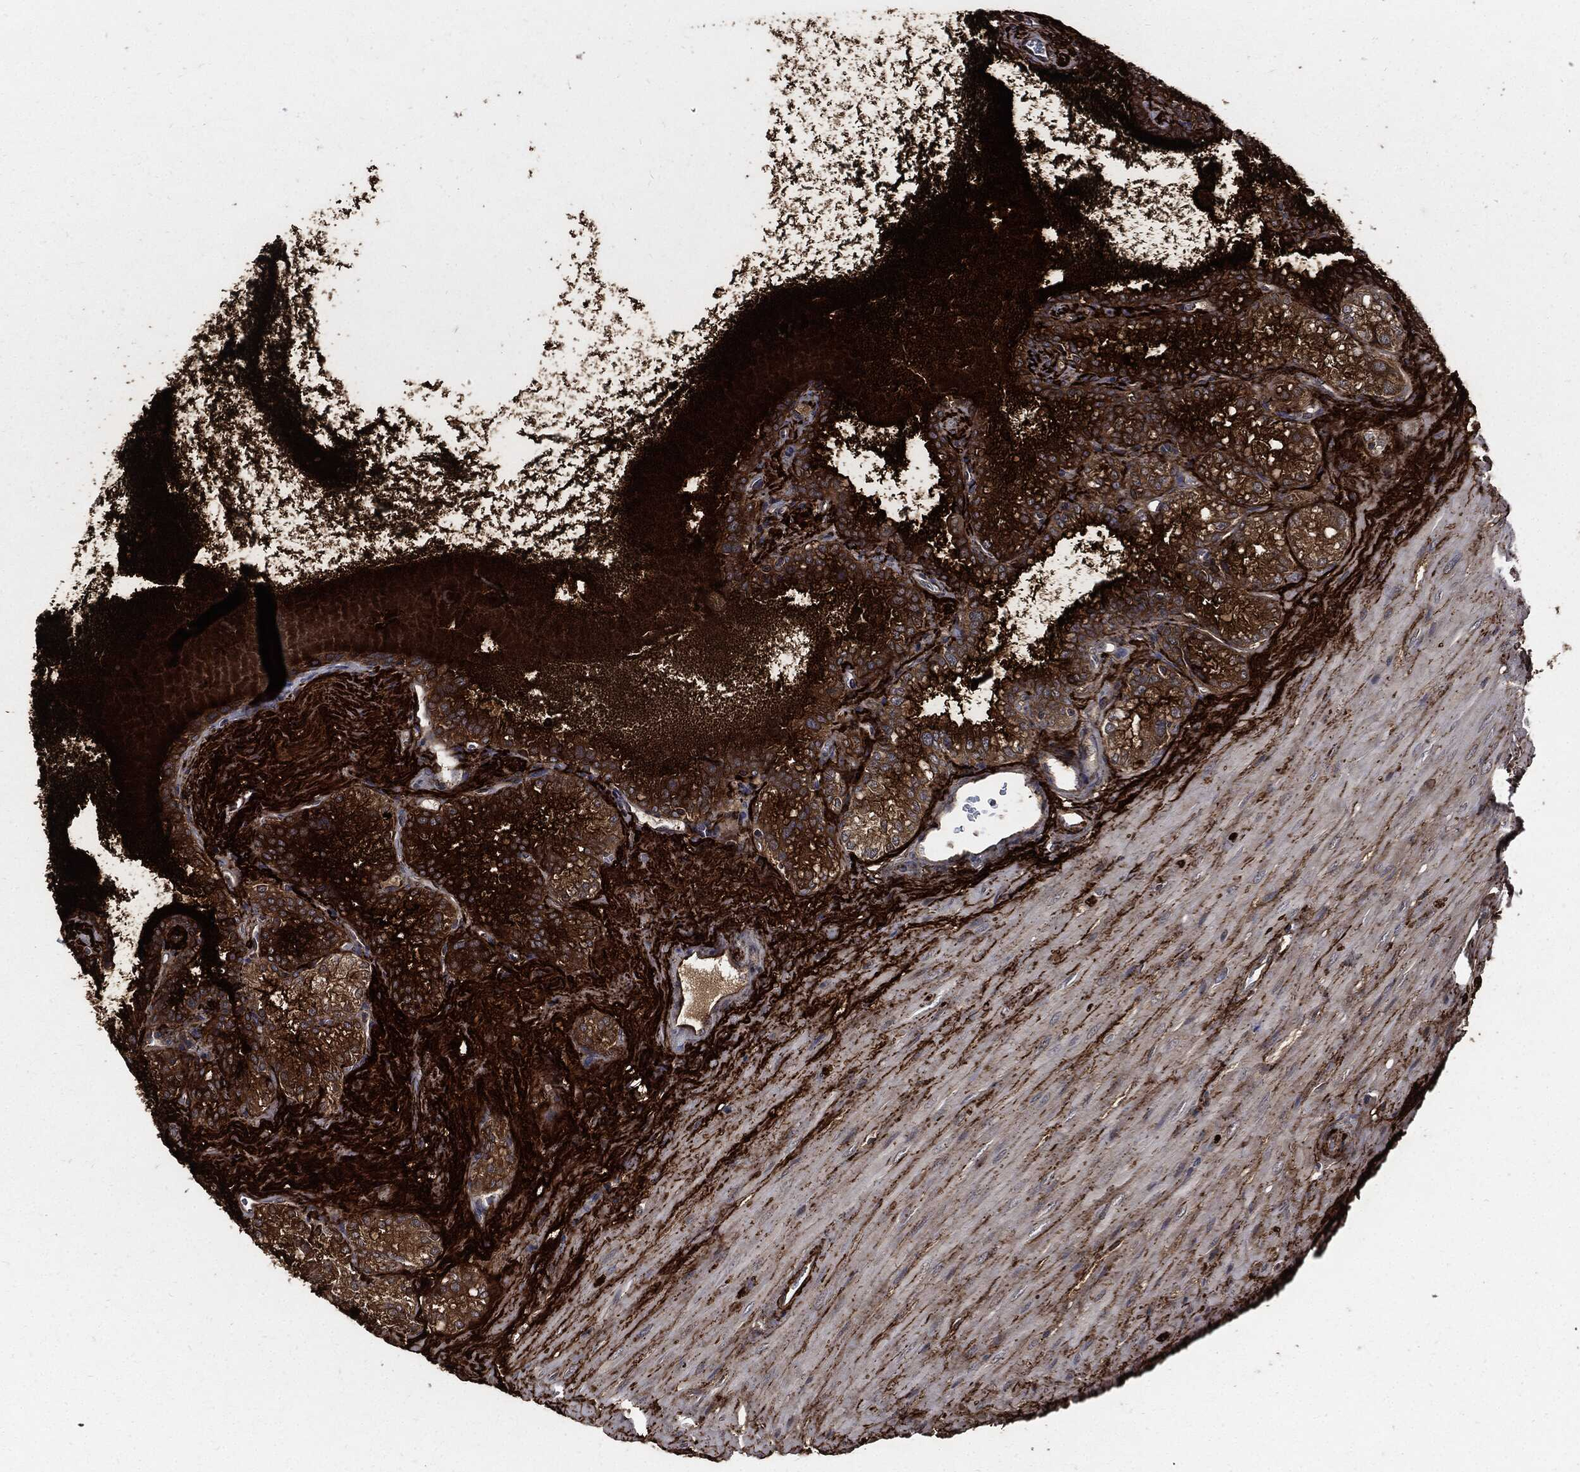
{"staining": {"intensity": "strong", "quantity": ">75%", "location": "cytoplasmic/membranous"}, "tissue": "seminal vesicle", "cell_type": "Glandular cells", "image_type": "normal", "snomed": [{"axis": "morphology", "description": "Normal tissue, NOS"}, {"axis": "topography", "description": "Seminal veicle"}], "caption": "Protein staining of unremarkable seminal vesicle displays strong cytoplasmic/membranous staining in about >75% of glandular cells.", "gene": "CLU", "patient": {"sex": "male", "age": 68}}